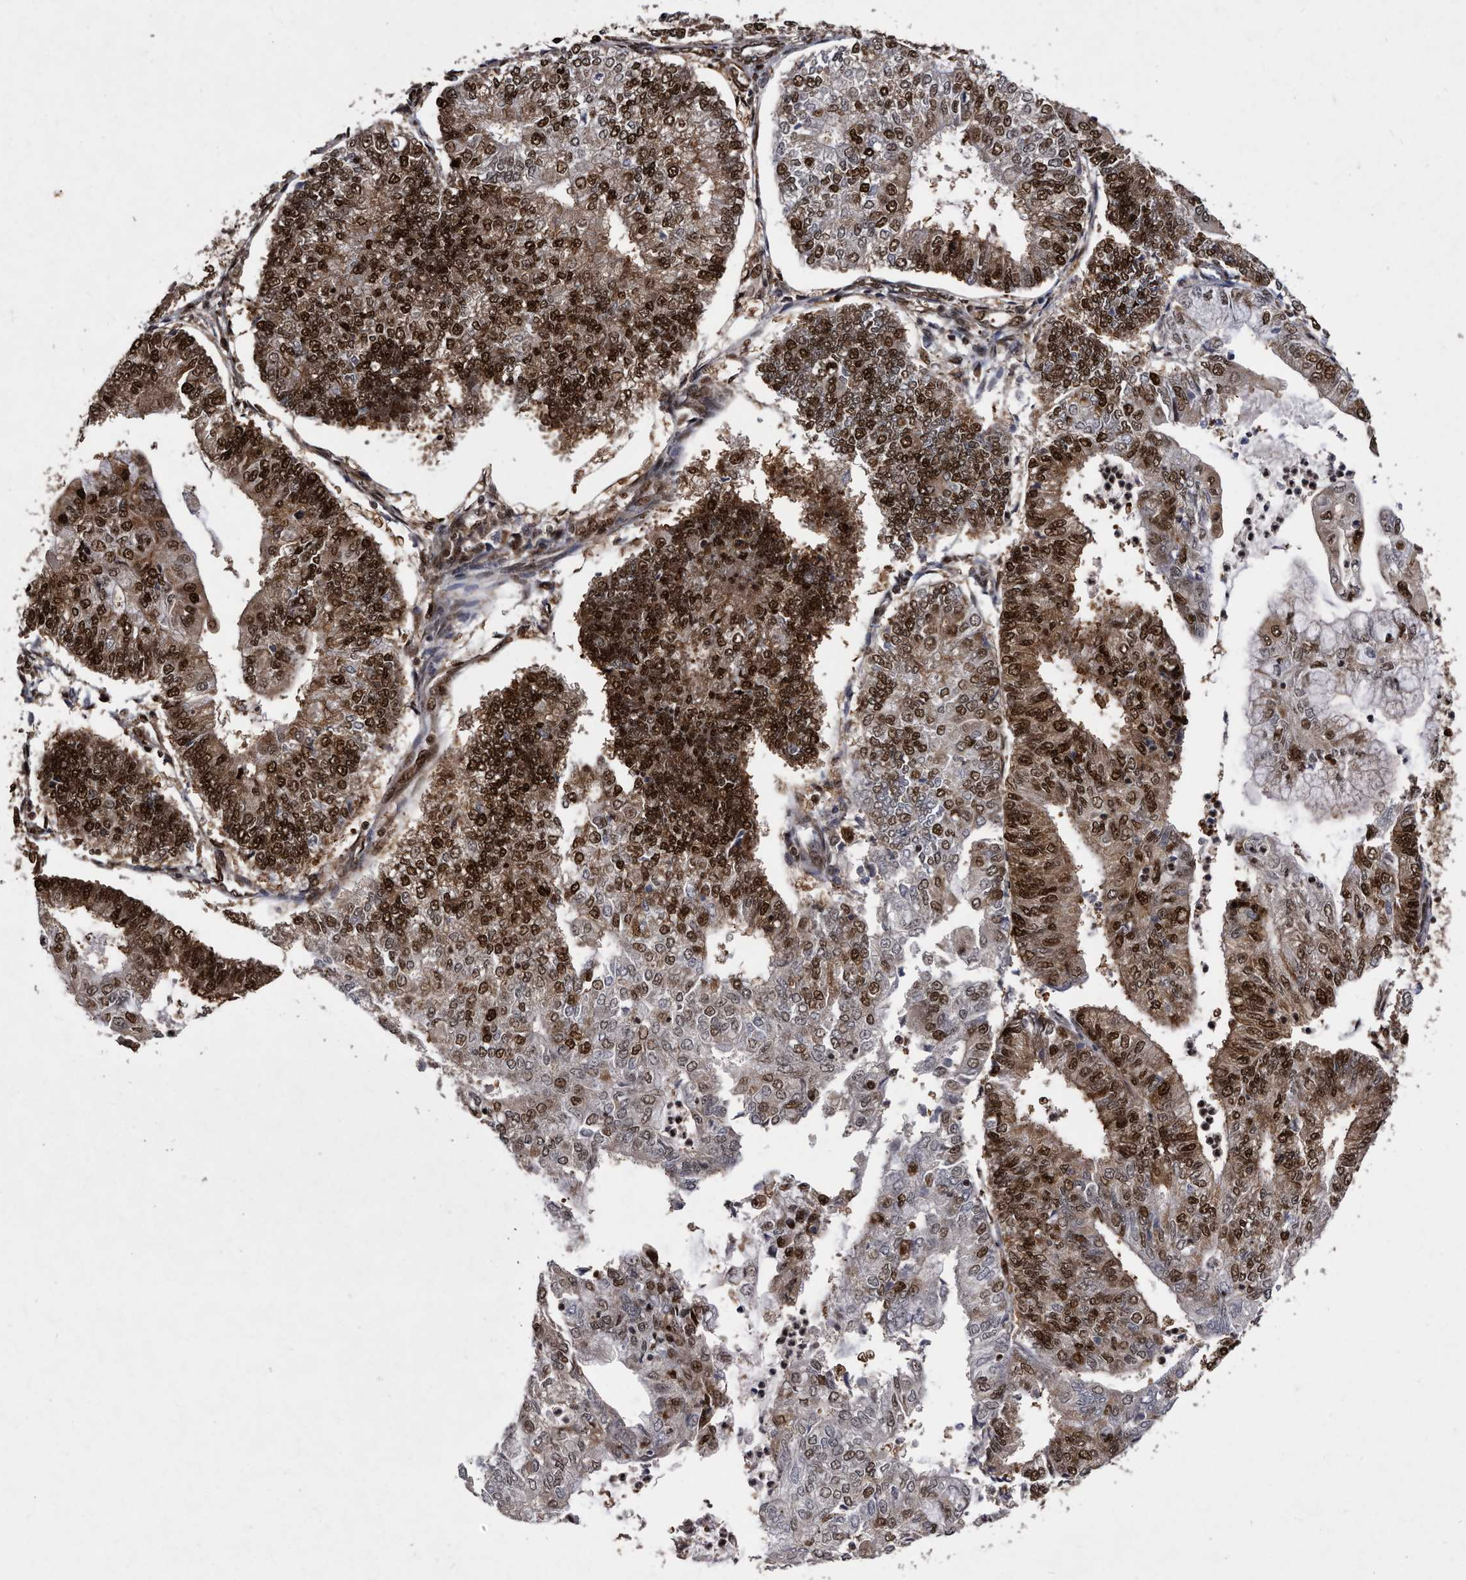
{"staining": {"intensity": "strong", "quantity": ">75%", "location": "cytoplasmic/membranous,nuclear"}, "tissue": "endometrial cancer", "cell_type": "Tumor cells", "image_type": "cancer", "snomed": [{"axis": "morphology", "description": "Adenocarcinoma, NOS"}, {"axis": "topography", "description": "Endometrium"}], "caption": "DAB immunohistochemical staining of human endometrial cancer (adenocarcinoma) exhibits strong cytoplasmic/membranous and nuclear protein staining in about >75% of tumor cells. (Stains: DAB in brown, nuclei in blue, Microscopy: brightfield microscopy at high magnification).", "gene": "RAD23B", "patient": {"sex": "female", "age": 59}}